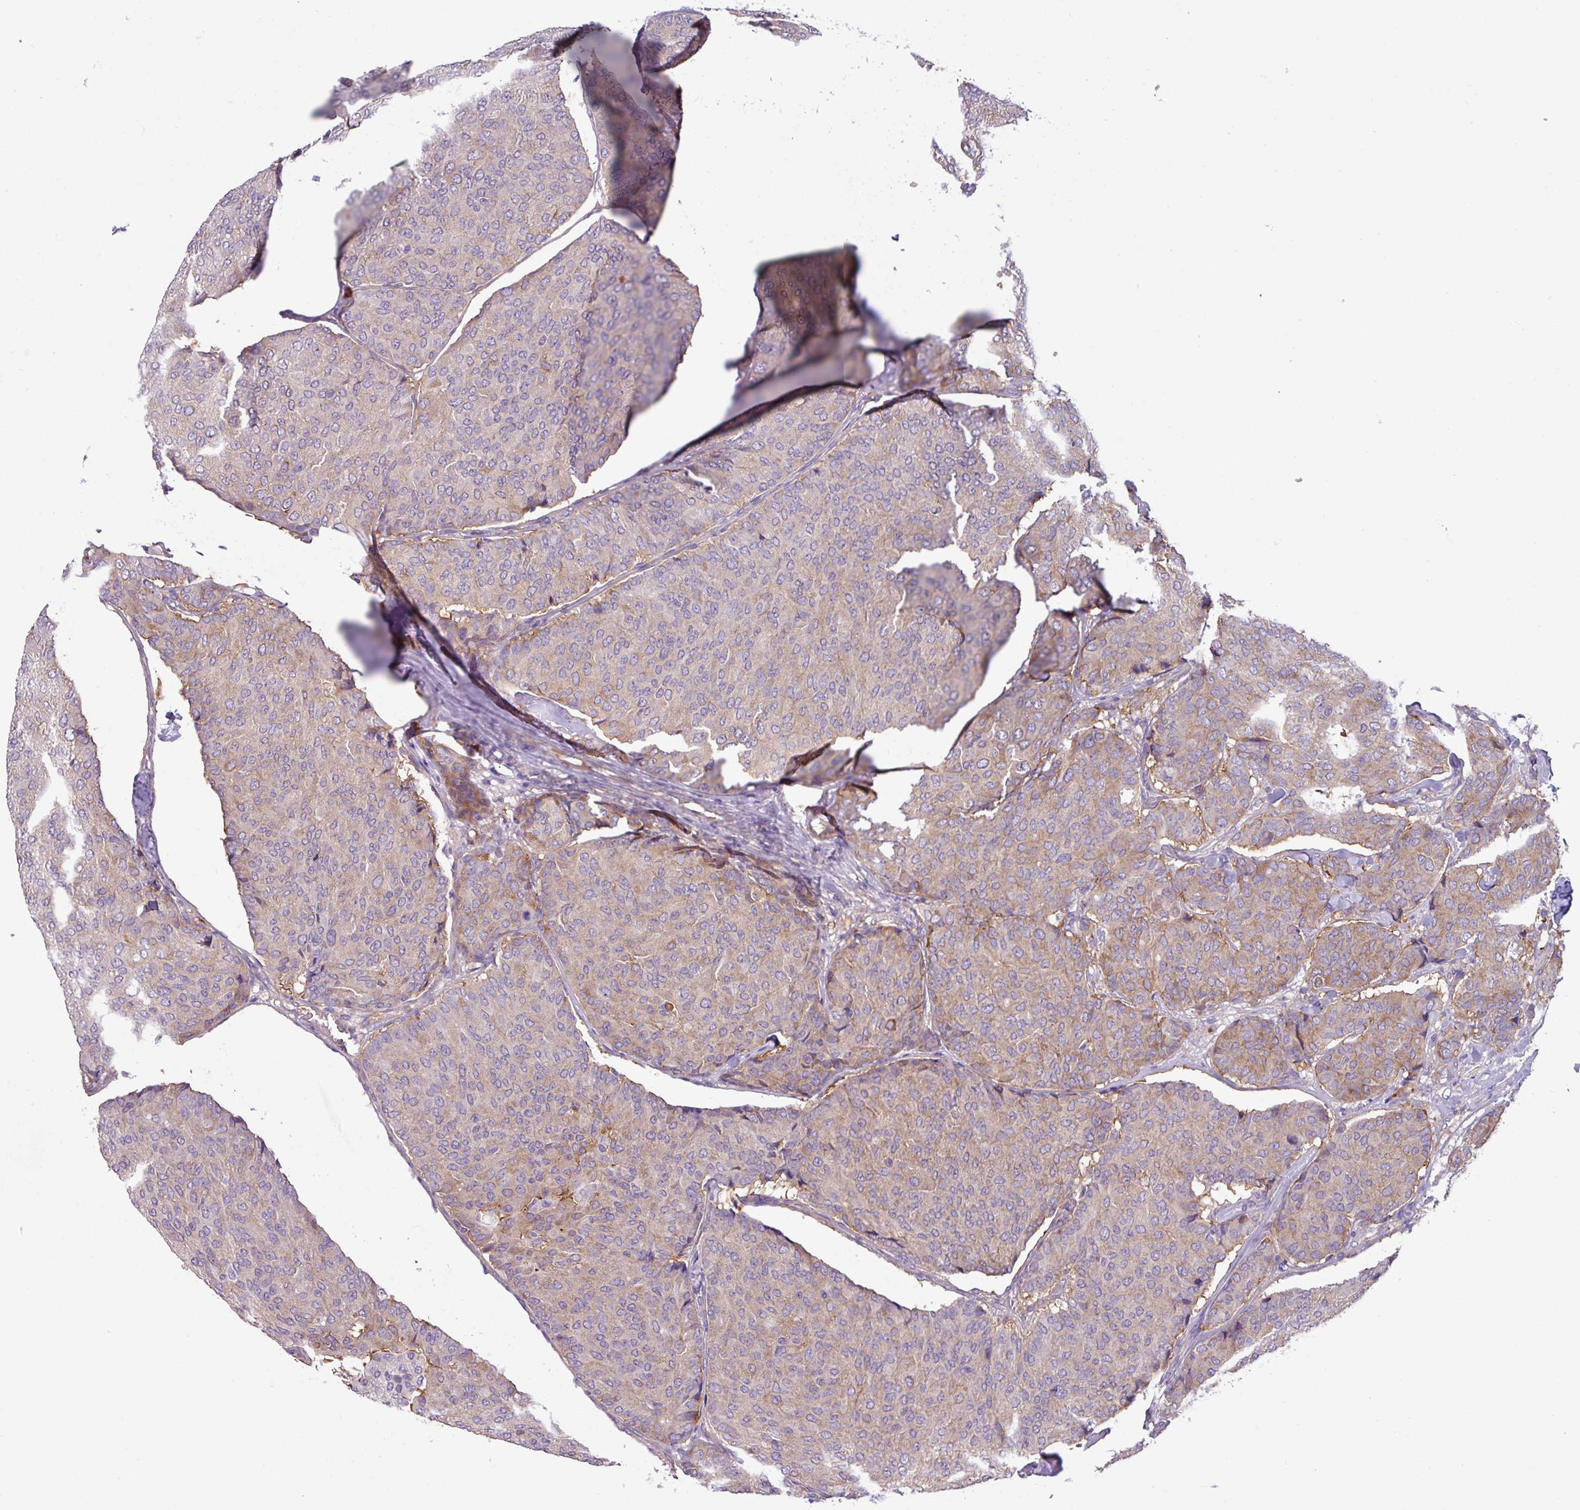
{"staining": {"intensity": "weak", "quantity": "25%-75%", "location": "cytoplasmic/membranous"}, "tissue": "breast cancer", "cell_type": "Tumor cells", "image_type": "cancer", "snomed": [{"axis": "morphology", "description": "Duct carcinoma"}, {"axis": "topography", "description": "Breast"}], "caption": "Immunohistochemical staining of infiltrating ductal carcinoma (breast) demonstrates weak cytoplasmic/membranous protein expression in approximately 25%-75% of tumor cells. (DAB IHC with brightfield microscopy, high magnification).", "gene": "SLC23A2", "patient": {"sex": "female", "age": 75}}